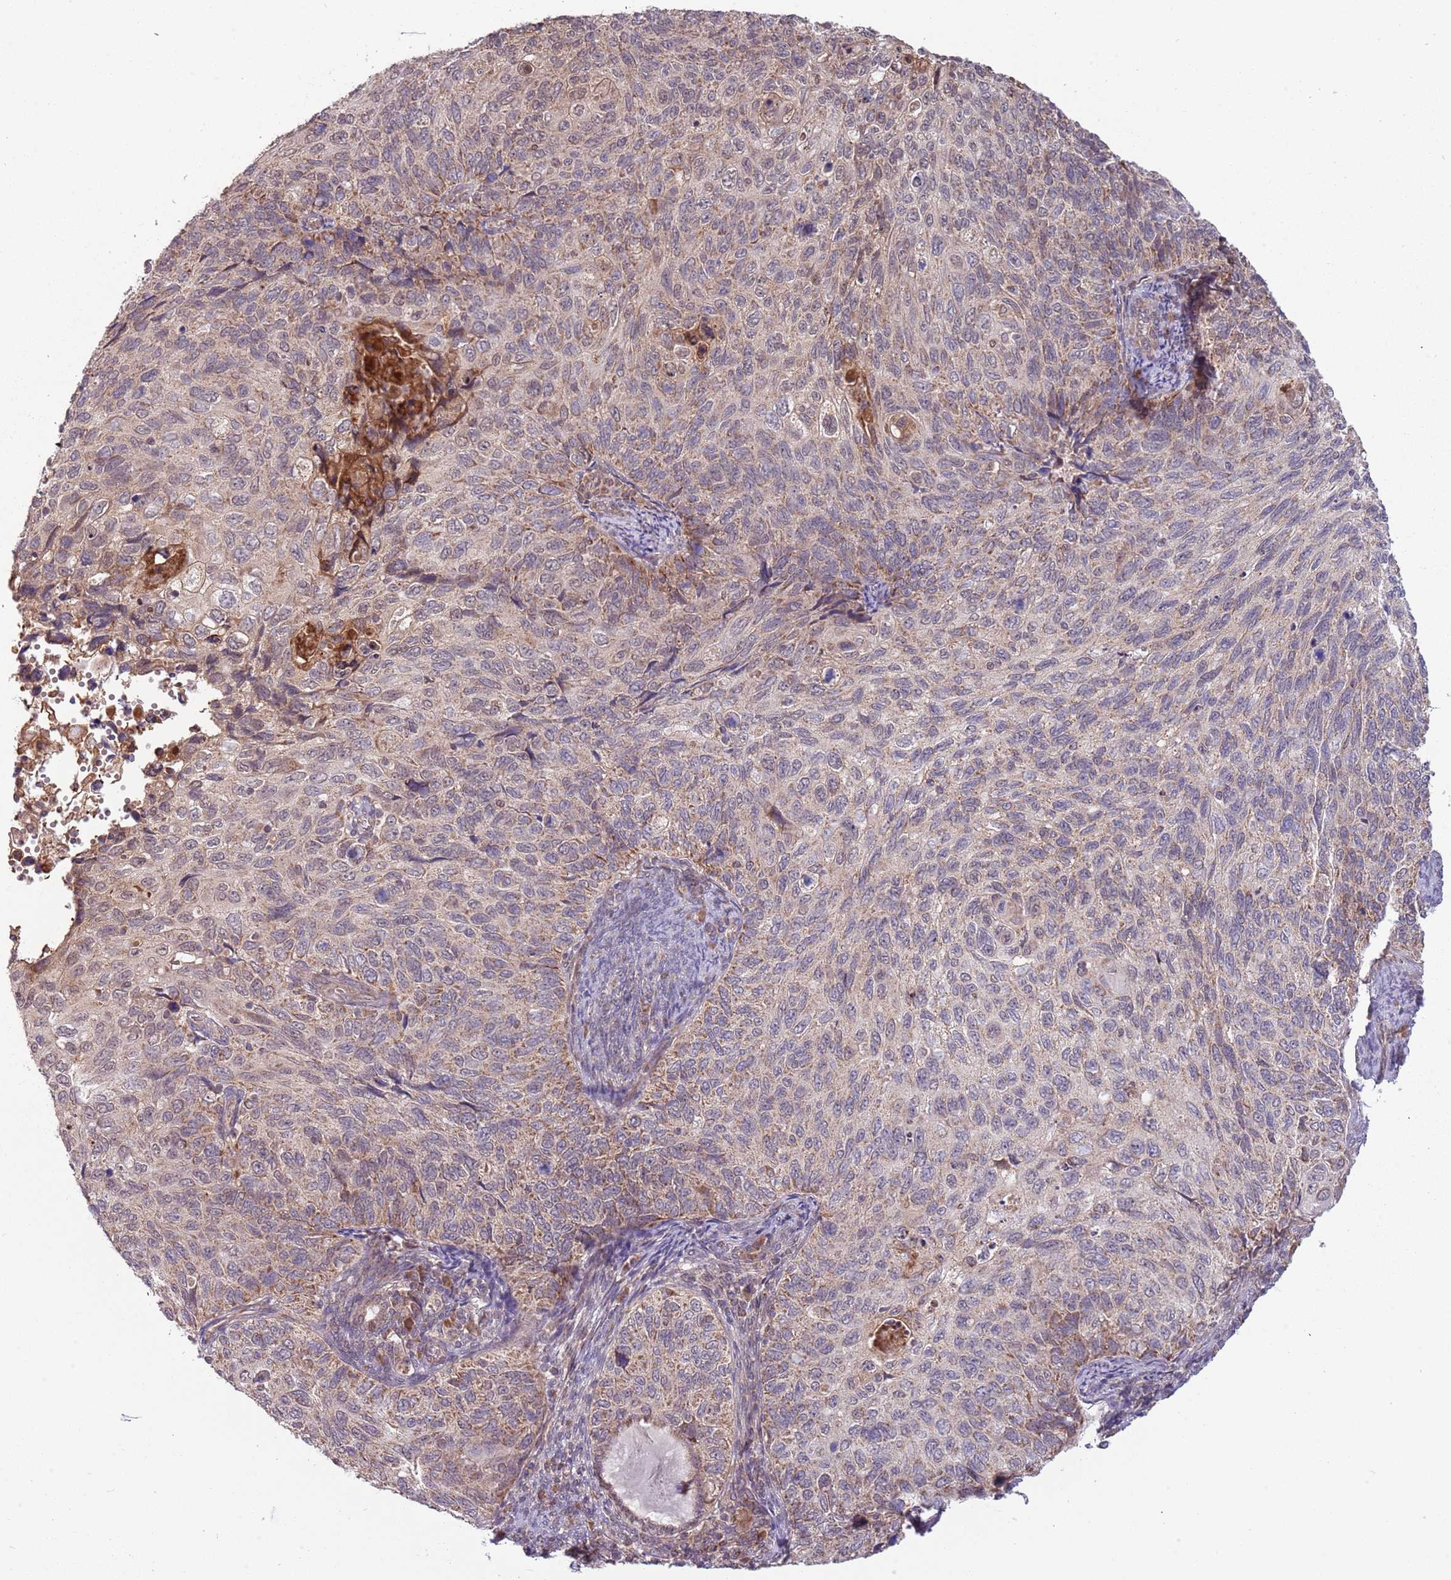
{"staining": {"intensity": "weak", "quantity": "<25%", "location": "cytoplasmic/membranous"}, "tissue": "cervical cancer", "cell_type": "Tumor cells", "image_type": "cancer", "snomed": [{"axis": "morphology", "description": "Squamous cell carcinoma, NOS"}, {"axis": "topography", "description": "Cervix"}], "caption": "Immunohistochemical staining of human cervical cancer (squamous cell carcinoma) demonstrates no significant staining in tumor cells.", "gene": "RNF181", "patient": {"sex": "female", "age": 70}}